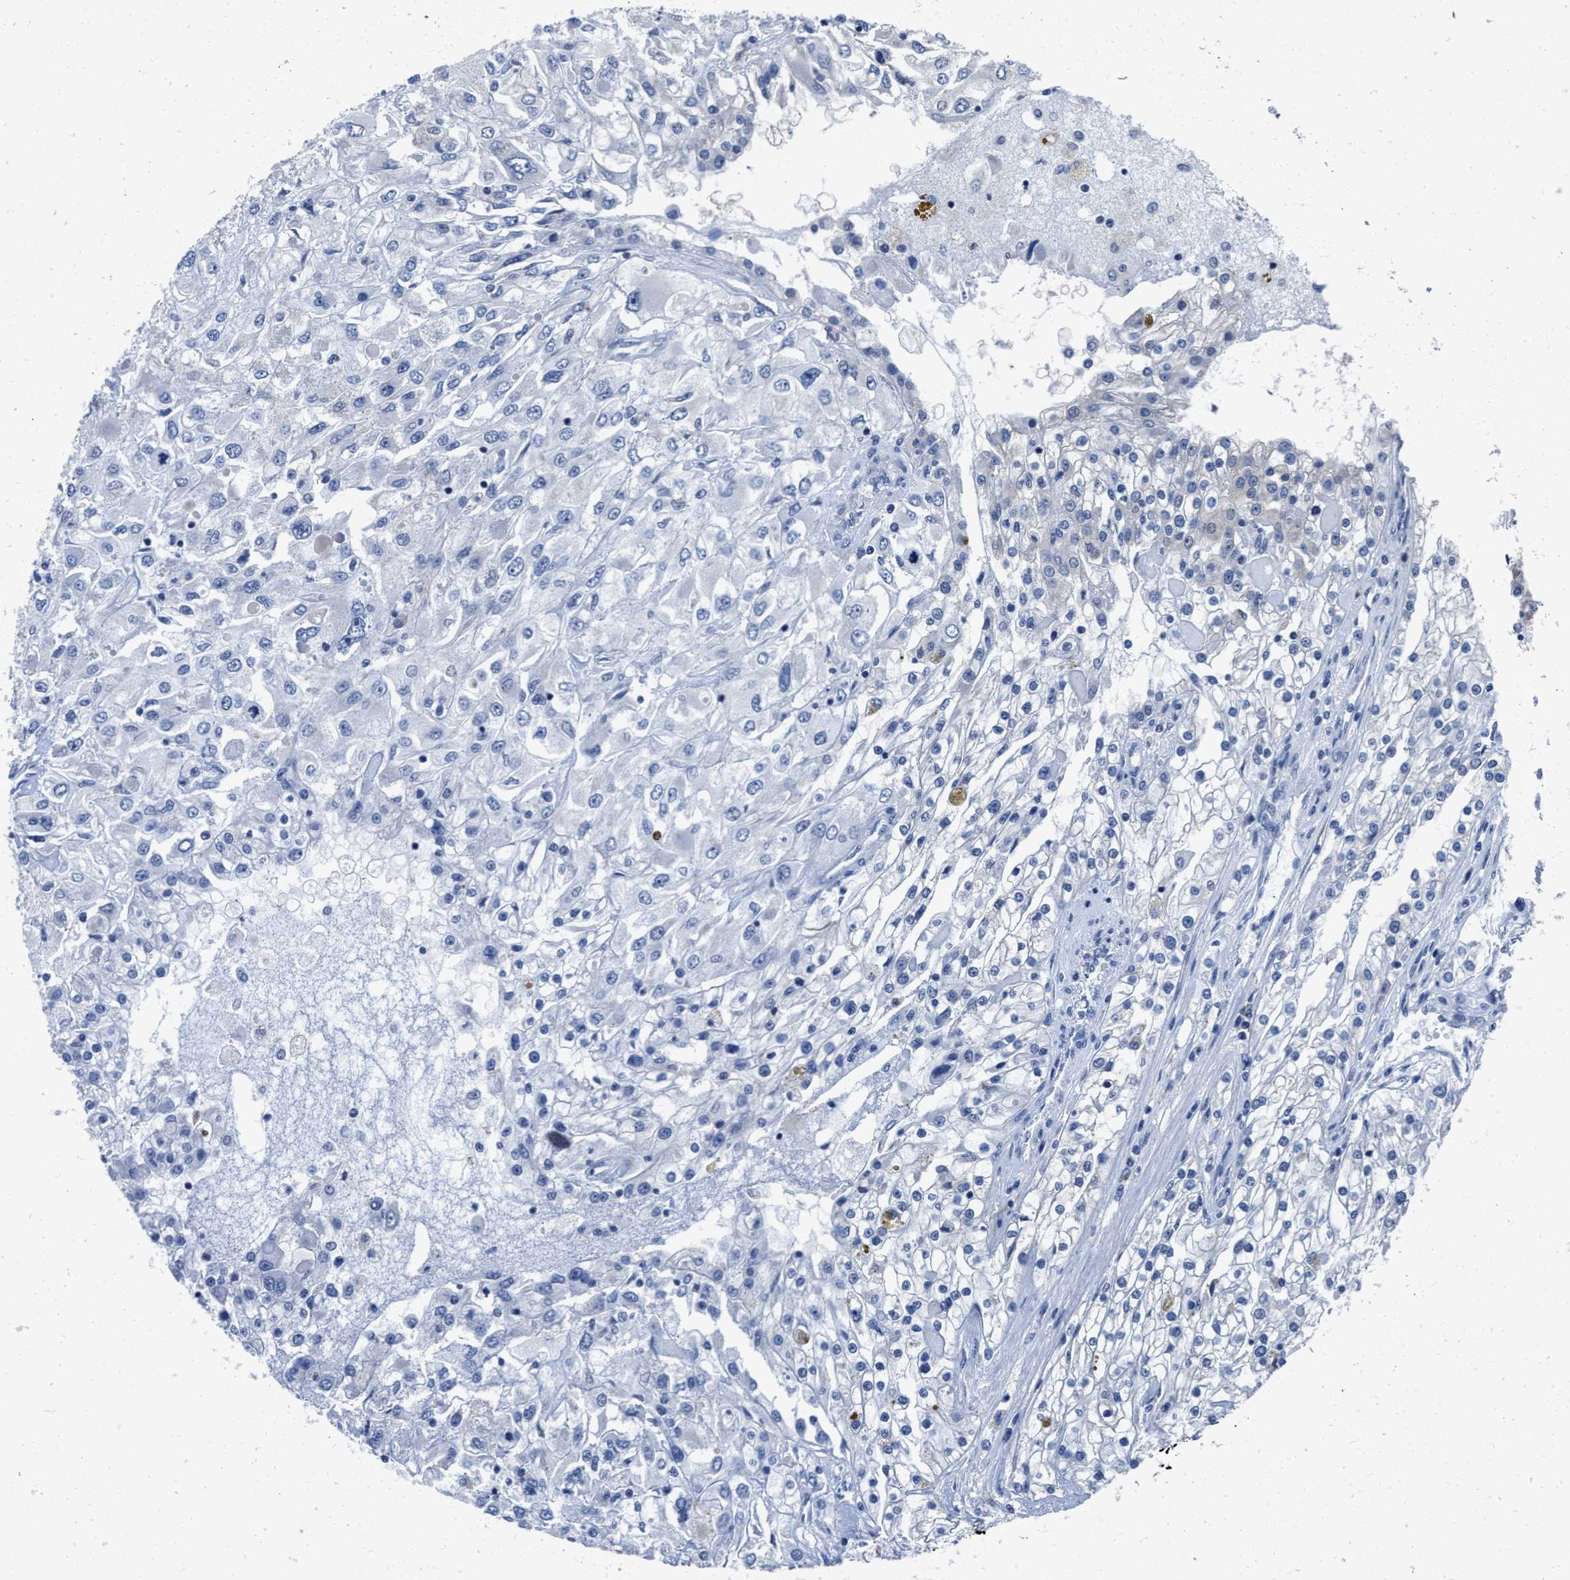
{"staining": {"intensity": "negative", "quantity": "none", "location": "none"}, "tissue": "renal cancer", "cell_type": "Tumor cells", "image_type": "cancer", "snomed": [{"axis": "morphology", "description": "Adenocarcinoma, NOS"}, {"axis": "topography", "description": "Kidney"}], "caption": "This is an immunohistochemistry image of human renal cancer (adenocarcinoma). There is no positivity in tumor cells.", "gene": "HOOK1", "patient": {"sex": "female", "age": 52}}